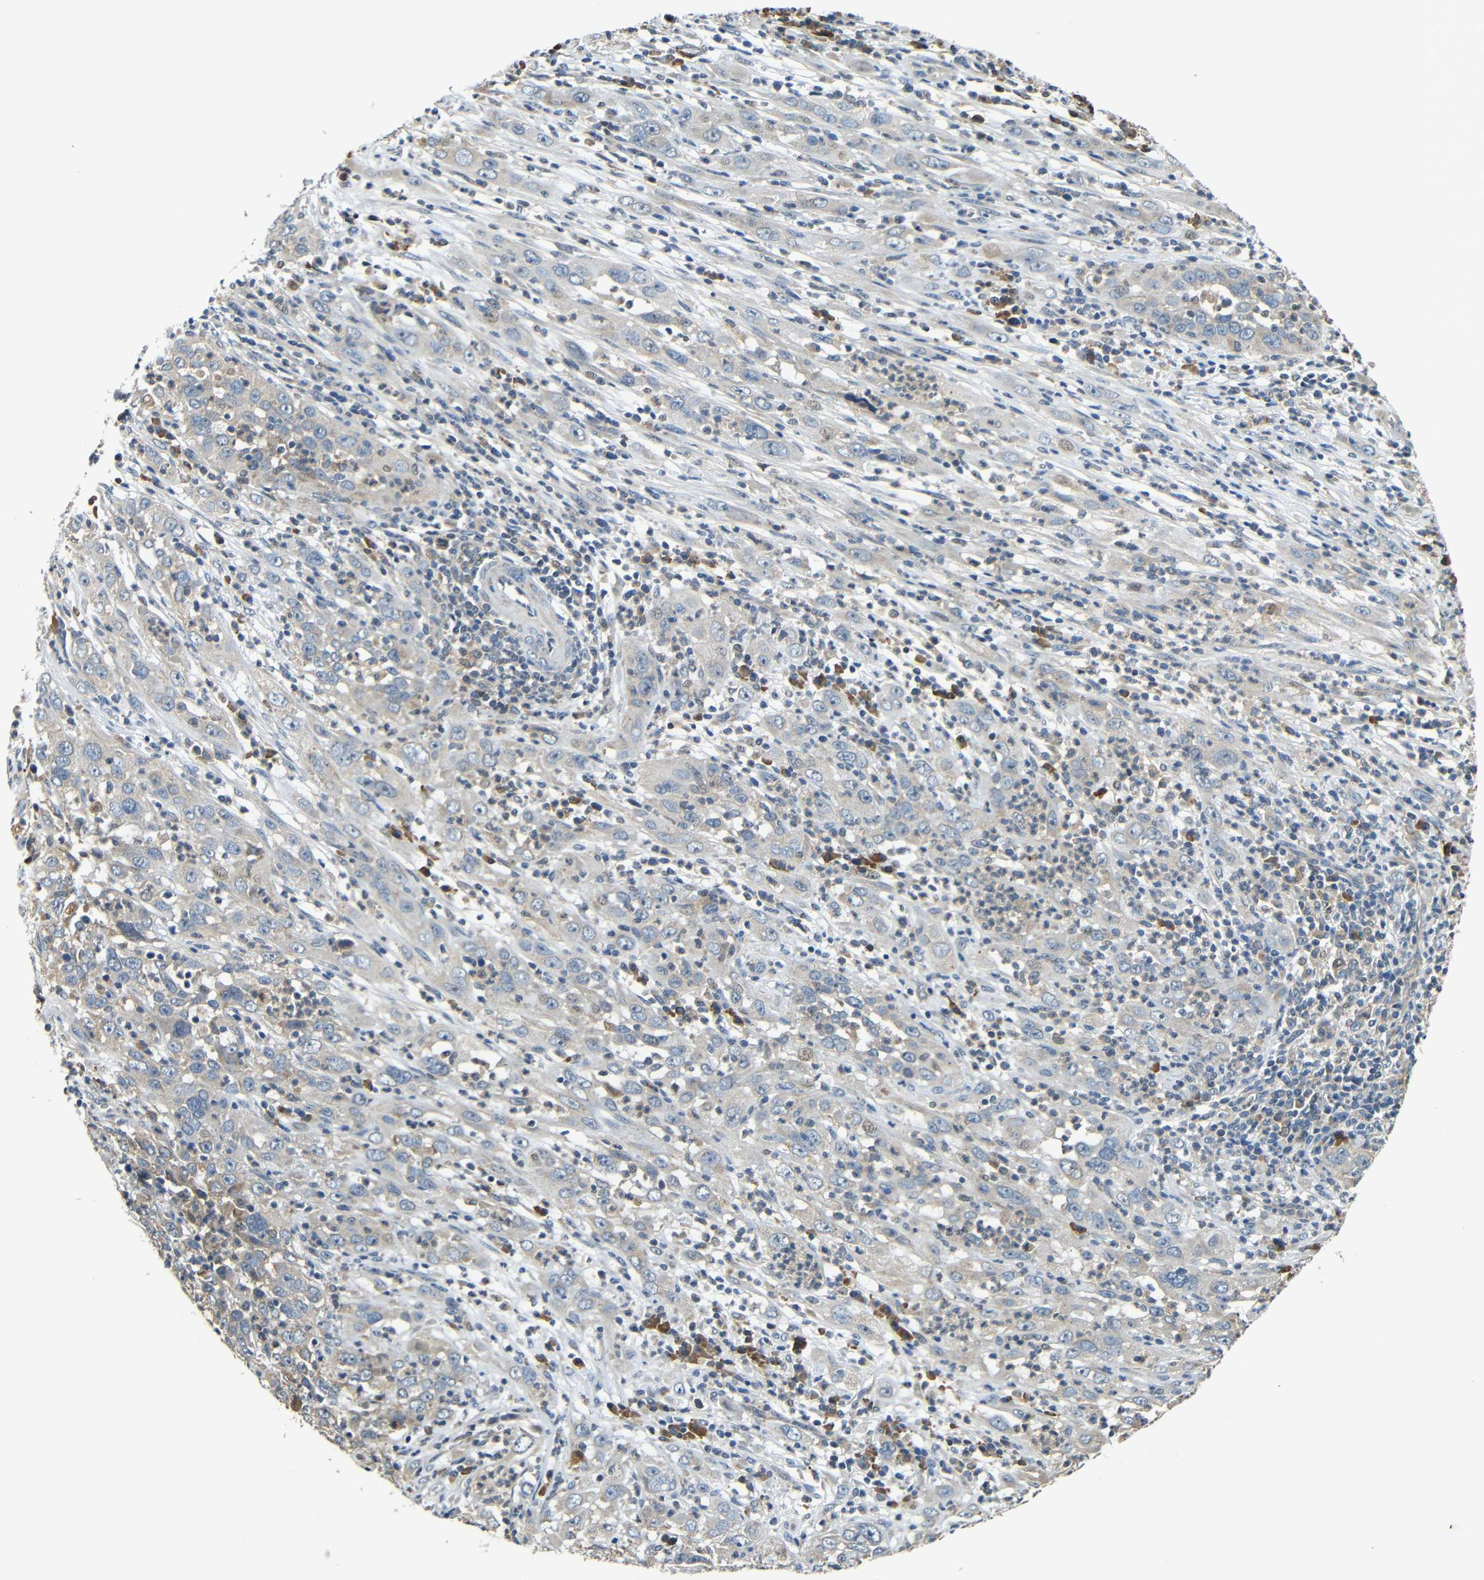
{"staining": {"intensity": "weak", "quantity": "25%-75%", "location": "cytoplasmic/membranous"}, "tissue": "cervical cancer", "cell_type": "Tumor cells", "image_type": "cancer", "snomed": [{"axis": "morphology", "description": "Squamous cell carcinoma, NOS"}, {"axis": "topography", "description": "Cervix"}], "caption": "The micrograph shows a brown stain indicating the presence of a protein in the cytoplasmic/membranous of tumor cells in cervical squamous cell carcinoma.", "gene": "KAZALD1", "patient": {"sex": "female", "age": 32}}